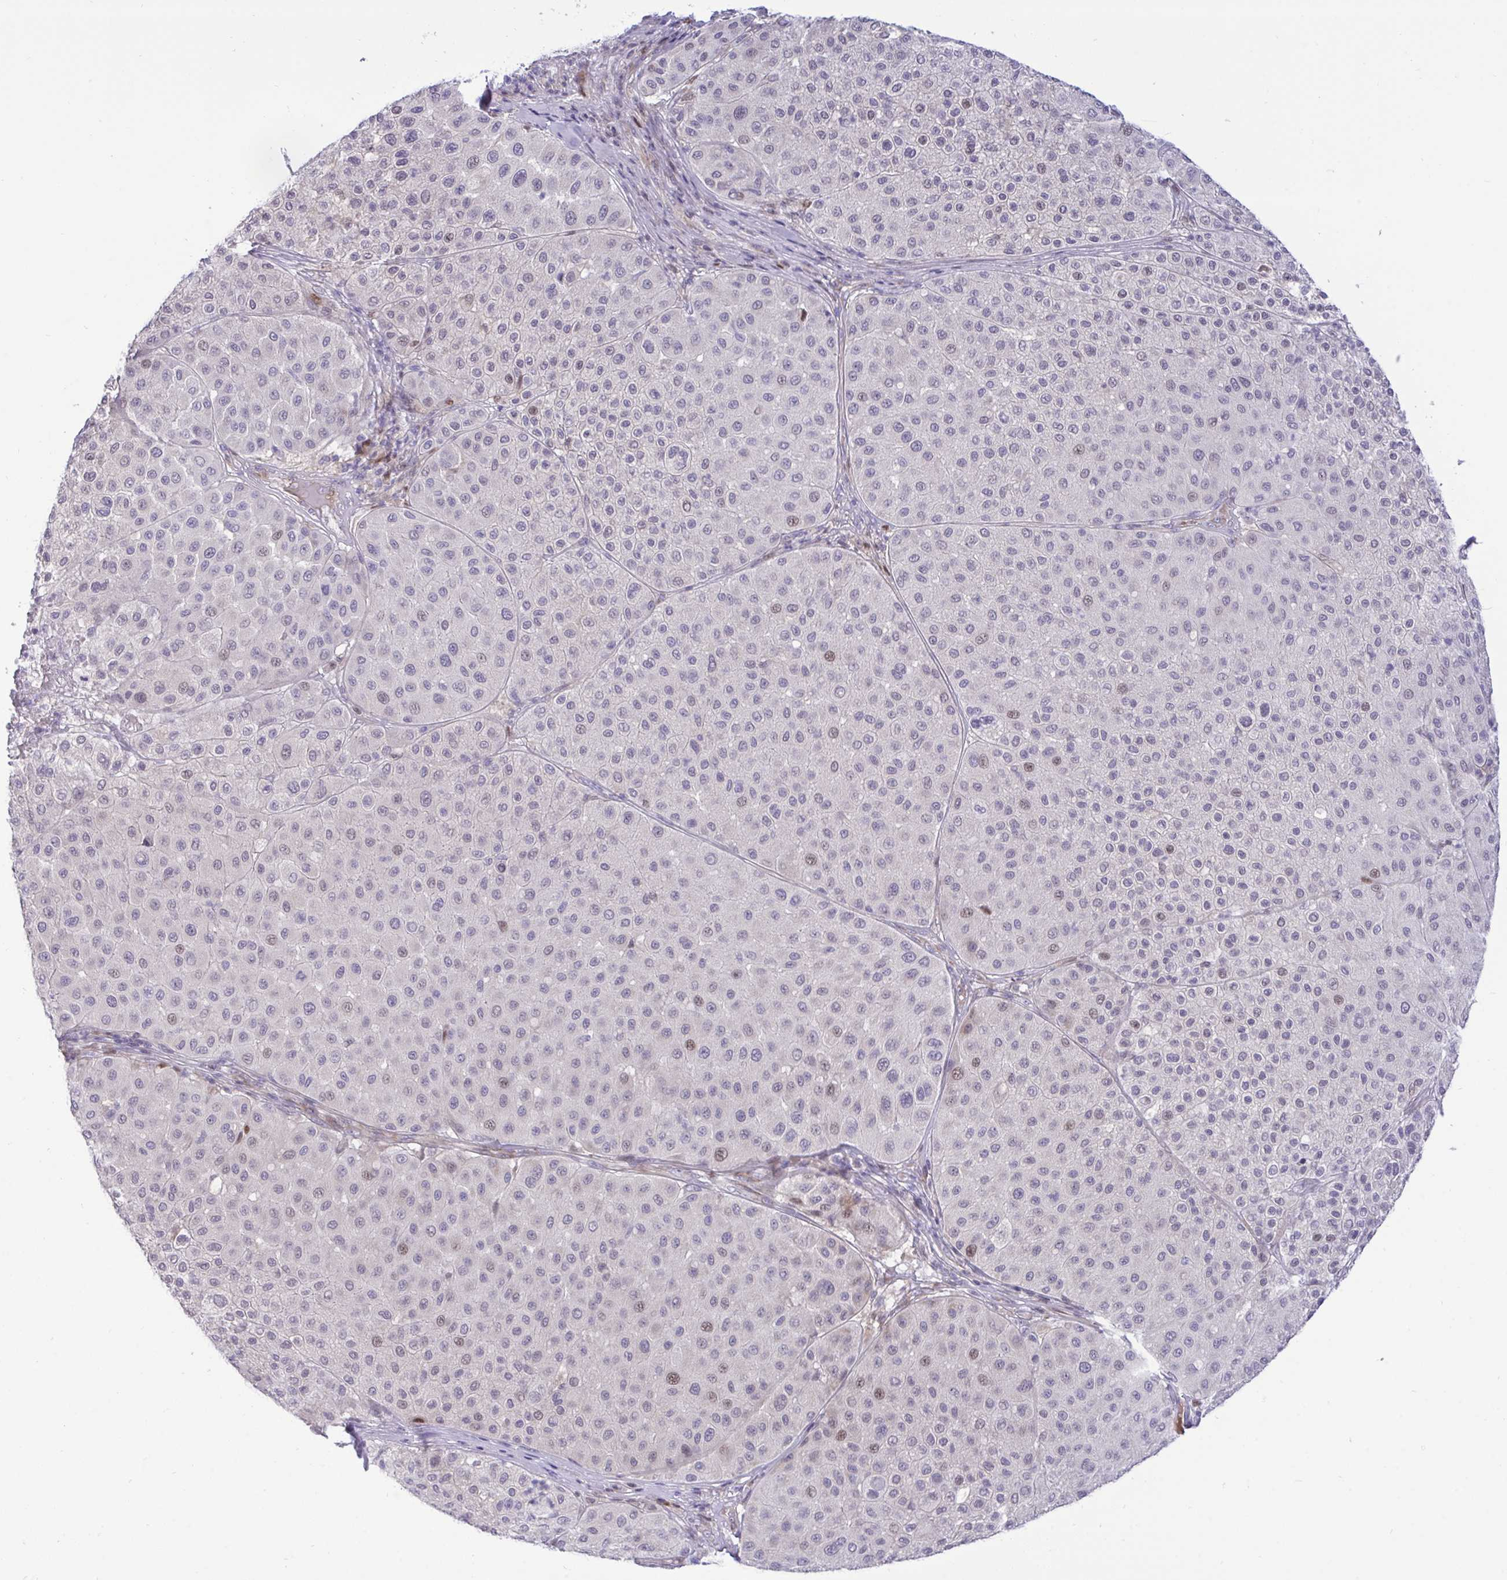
{"staining": {"intensity": "moderate", "quantity": "<25%", "location": "nuclear"}, "tissue": "melanoma", "cell_type": "Tumor cells", "image_type": "cancer", "snomed": [{"axis": "morphology", "description": "Malignant melanoma, Metastatic site"}, {"axis": "topography", "description": "Smooth muscle"}], "caption": "This is an image of immunohistochemistry (IHC) staining of malignant melanoma (metastatic site), which shows moderate staining in the nuclear of tumor cells.", "gene": "EPOP", "patient": {"sex": "male", "age": 41}}